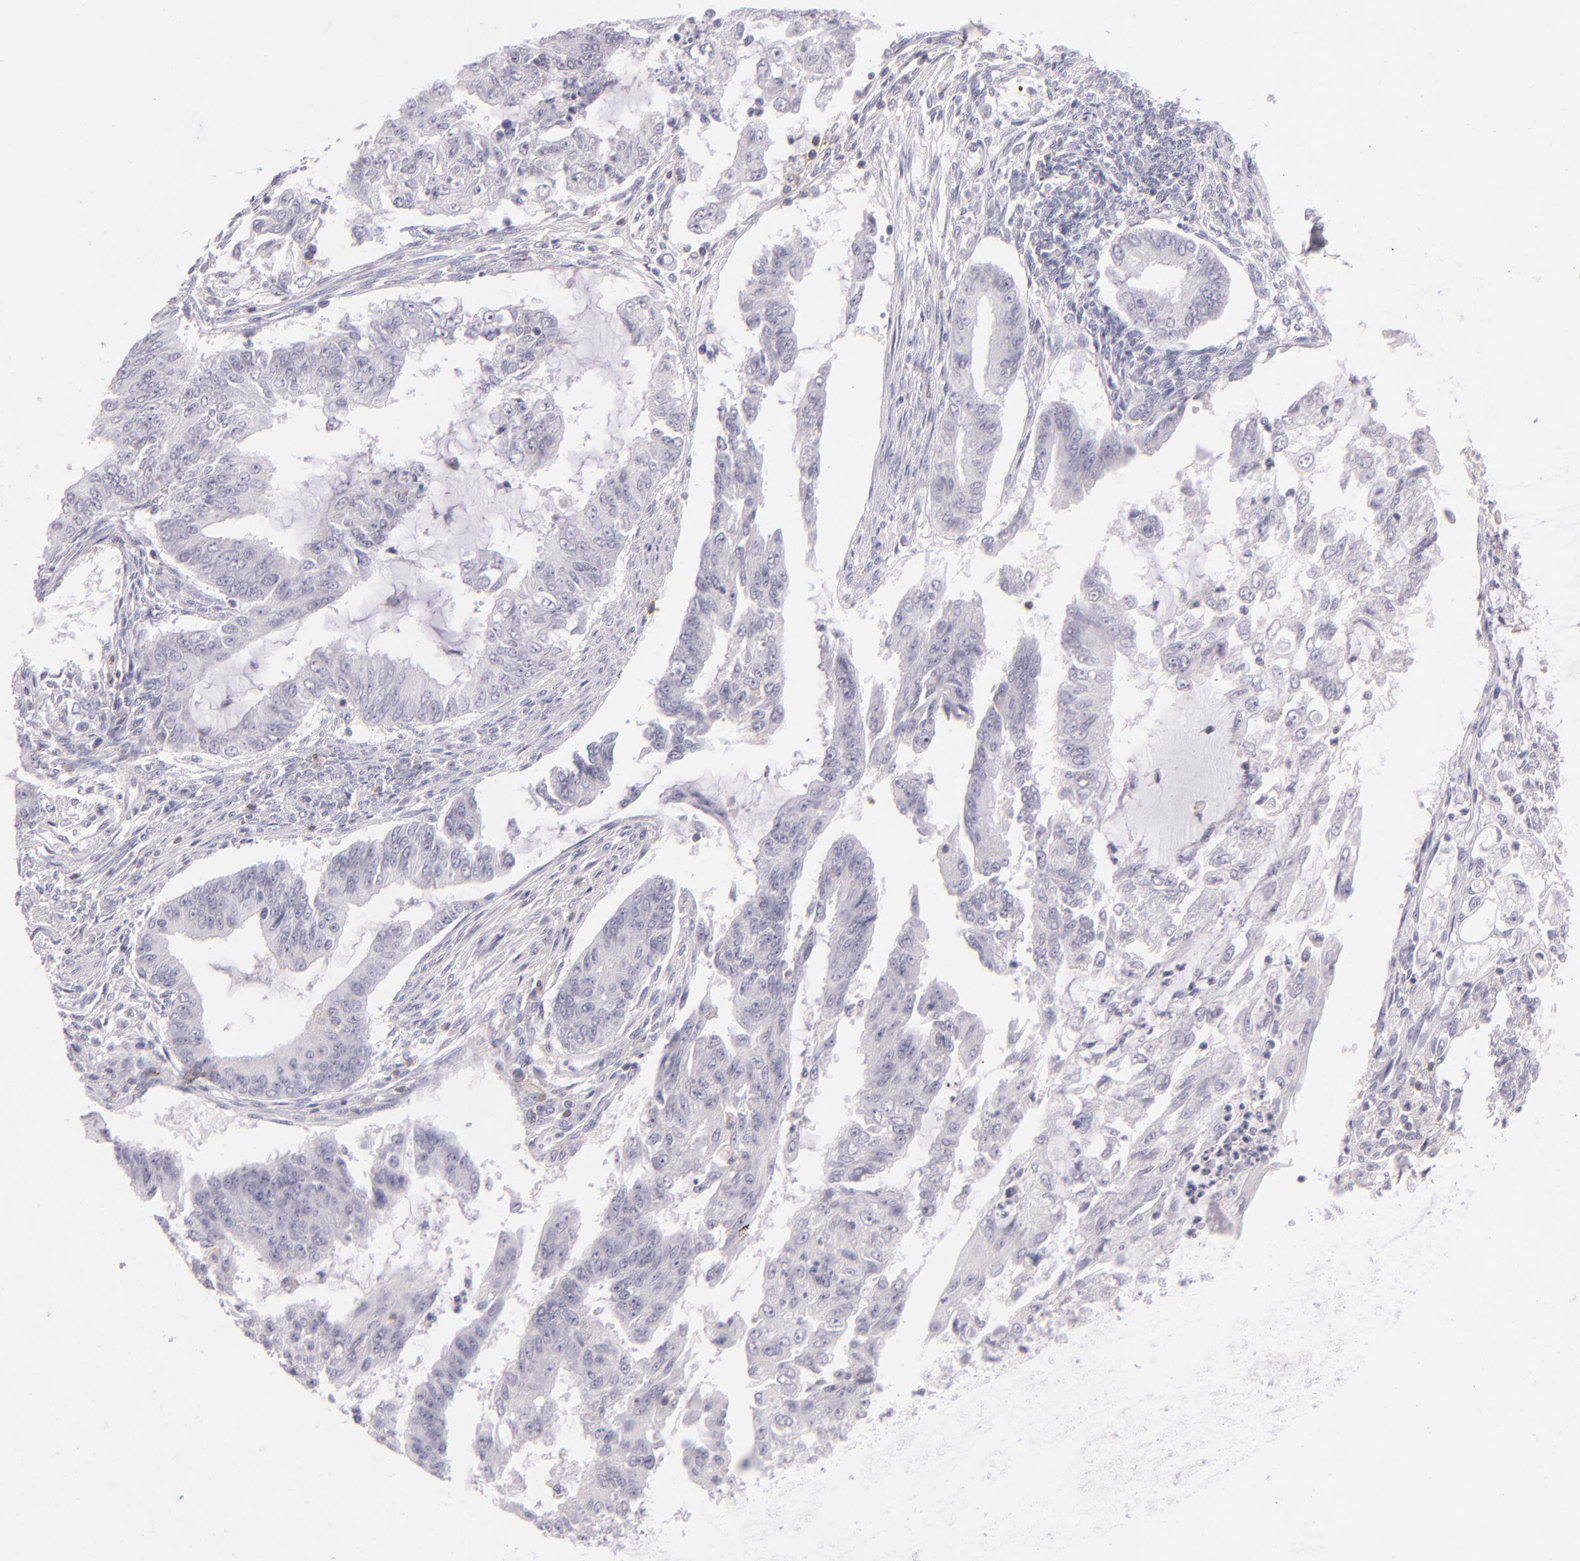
{"staining": {"intensity": "negative", "quantity": "none", "location": "none"}, "tissue": "endometrial cancer", "cell_type": "Tumor cells", "image_type": "cancer", "snomed": [{"axis": "morphology", "description": "Adenocarcinoma, NOS"}, {"axis": "topography", "description": "Endometrium"}], "caption": "The histopathology image displays no significant staining in tumor cells of endometrial cancer (adenocarcinoma). Nuclei are stained in blue.", "gene": "CD48", "patient": {"sex": "female", "age": 75}}